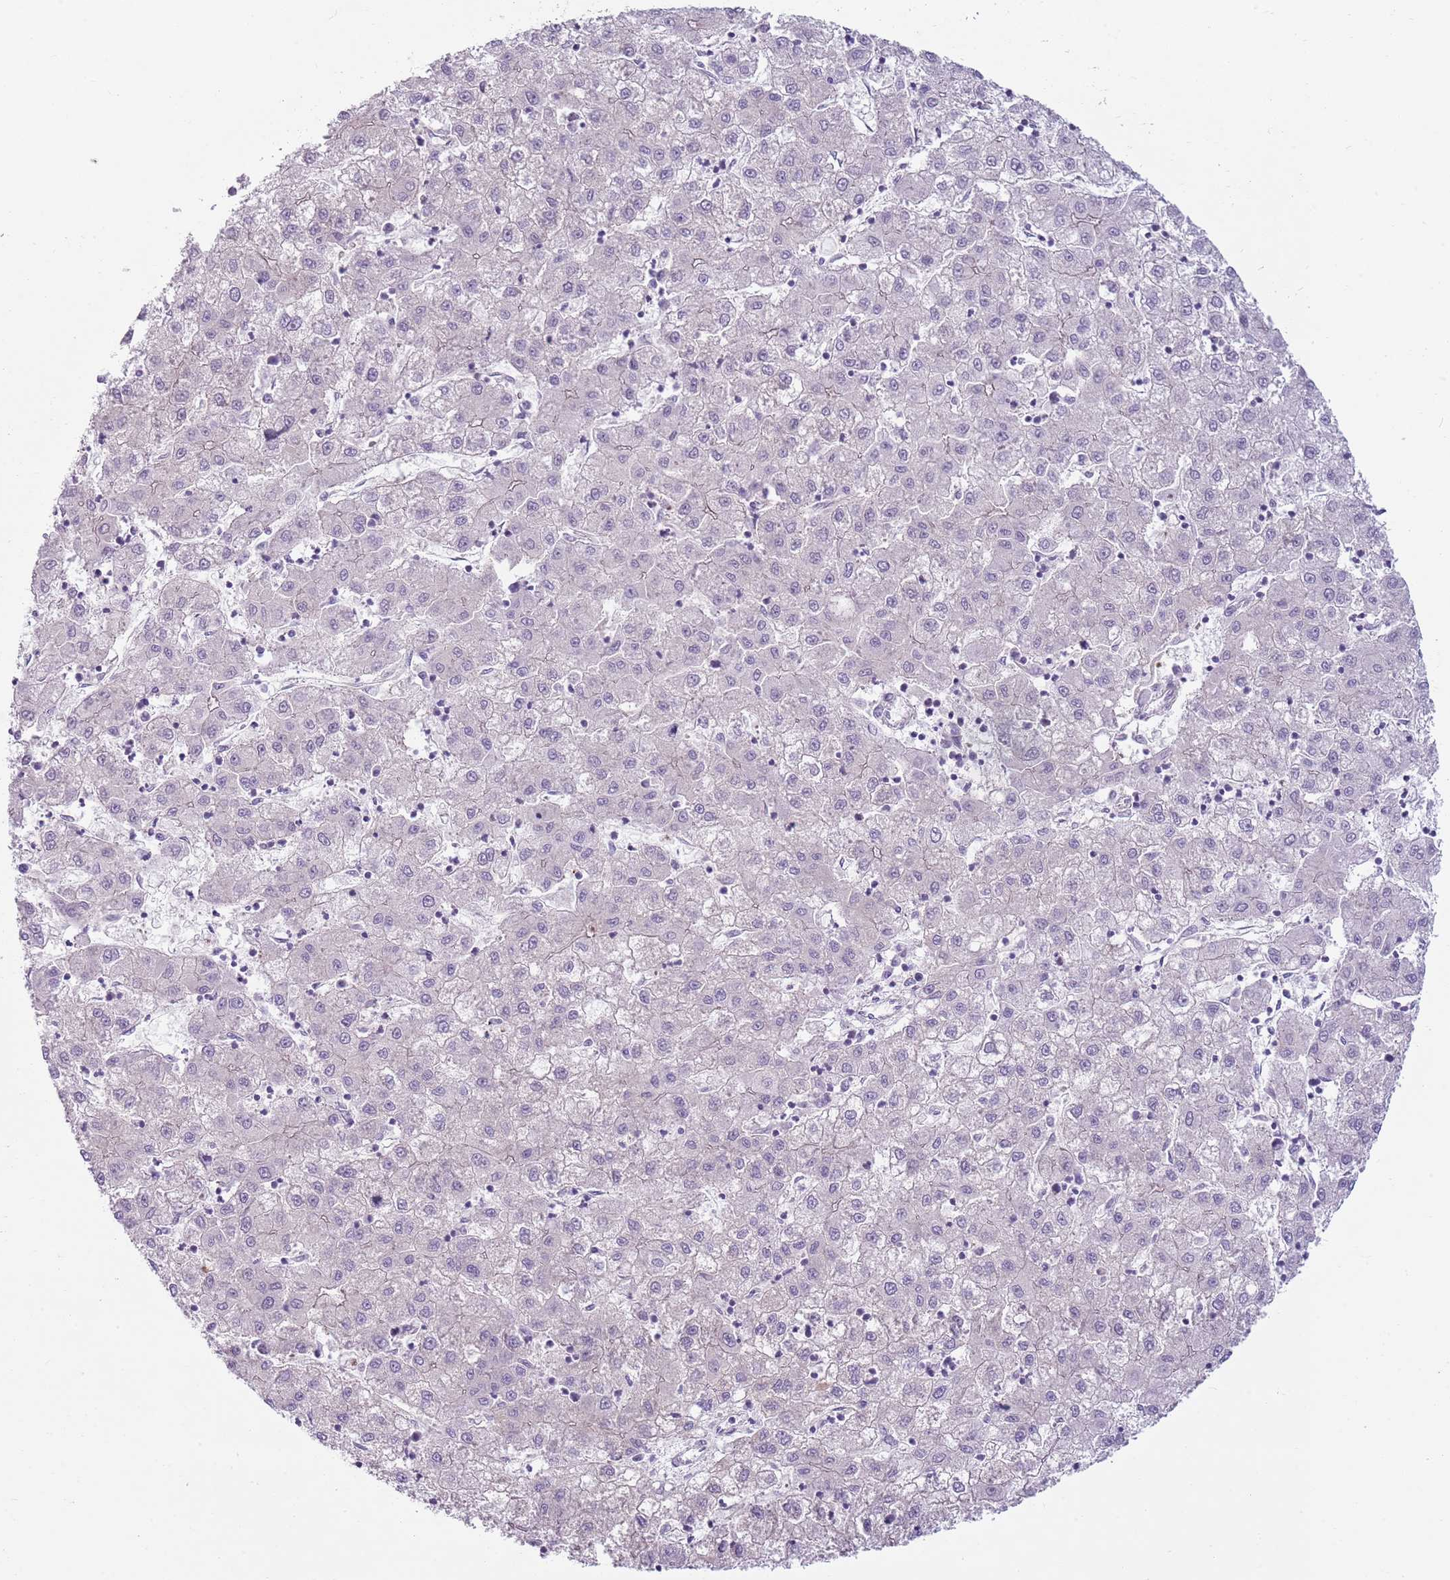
{"staining": {"intensity": "negative", "quantity": "none", "location": "none"}, "tissue": "liver cancer", "cell_type": "Tumor cells", "image_type": "cancer", "snomed": [{"axis": "morphology", "description": "Carcinoma, Hepatocellular, NOS"}, {"axis": "topography", "description": "Liver"}], "caption": "Tumor cells are negative for brown protein staining in liver hepatocellular carcinoma.", "gene": "SNX1", "patient": {"sex": "male", "age": 72}}